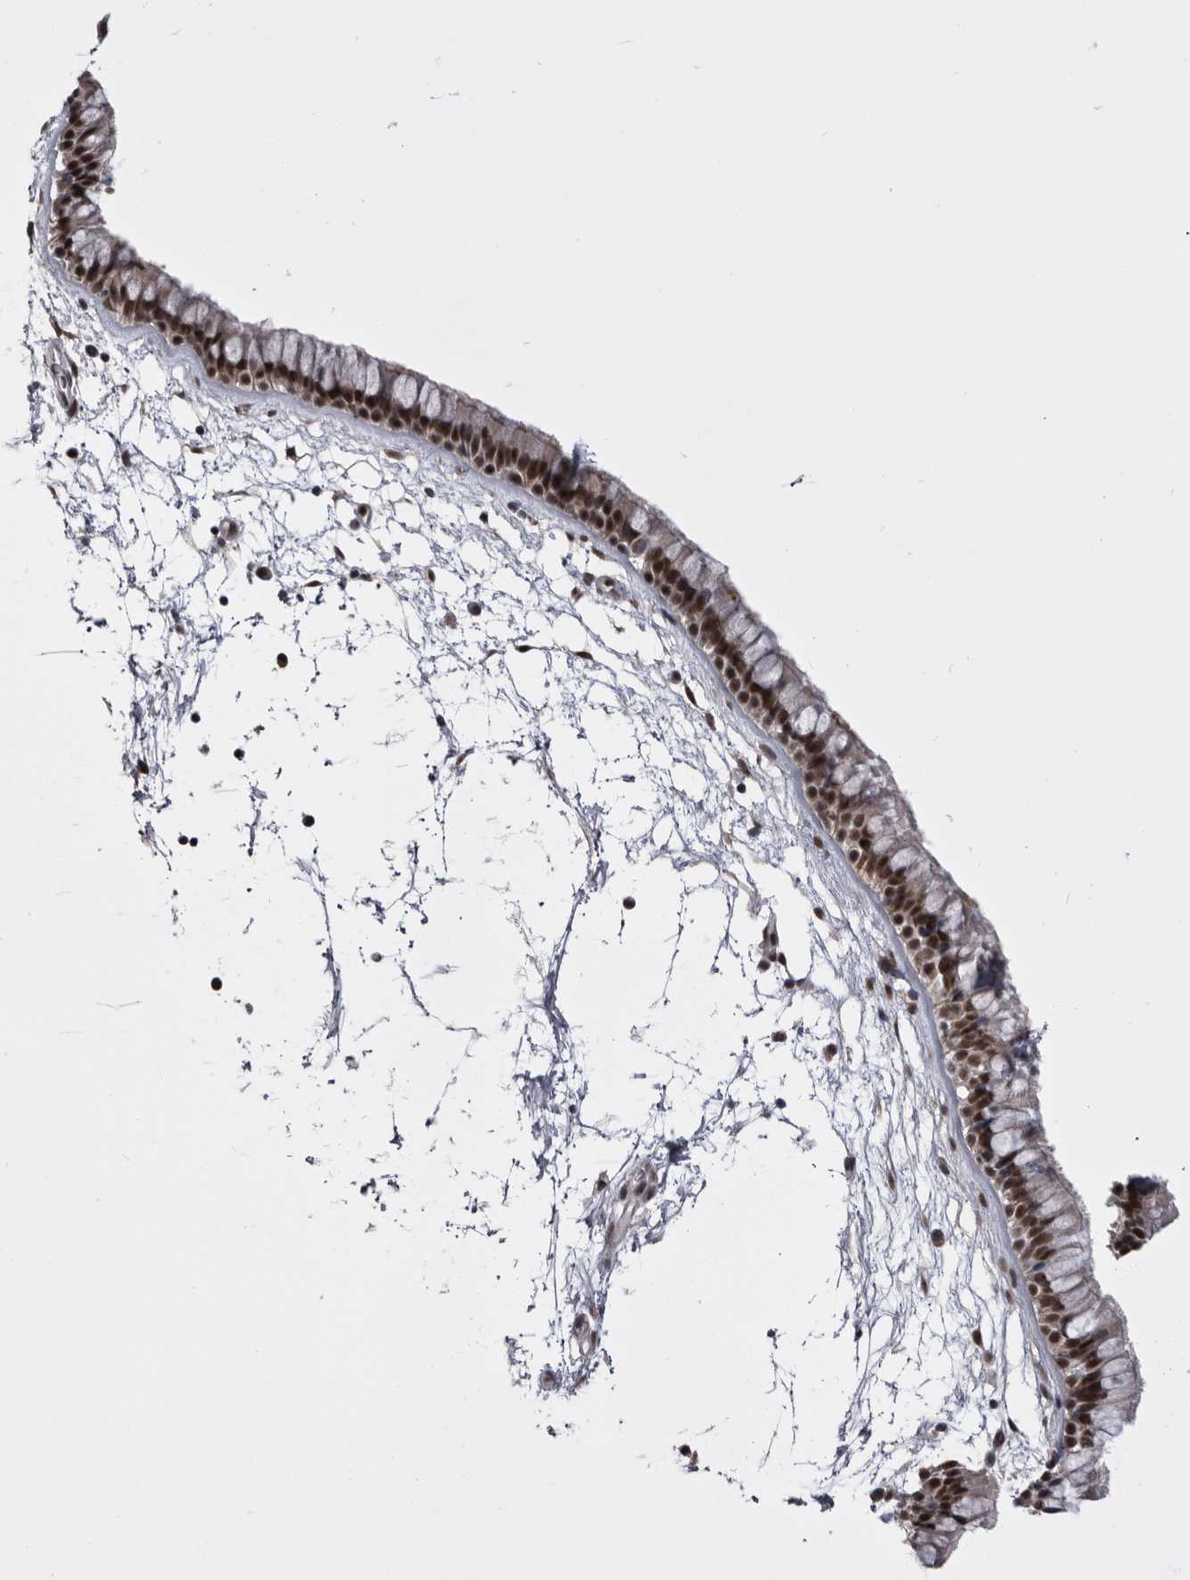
{"staining": {"intensity": "strong", "quantity": ">75%", "location": "nuclear"}, "tissue": "nasopharynx", "cell_type": "Respiratory epithelial cells", "image_type": "normal", "snomed": [{"axis": "morphology", "description": "Normal tissue, NOS"}, {"axis": "morphology", "description": "Inflammation, NOS"}, {"axis": "topography", "description": "Nasopharynx"}], "caption": "This is a histology image of immunohistochemistry staining of normal nasopharynx, which shows strong staining in the nuclear of respiratory epithelial cells.", "gene": "MEPCE", "patient": {"sex": "male", "age": 48}}